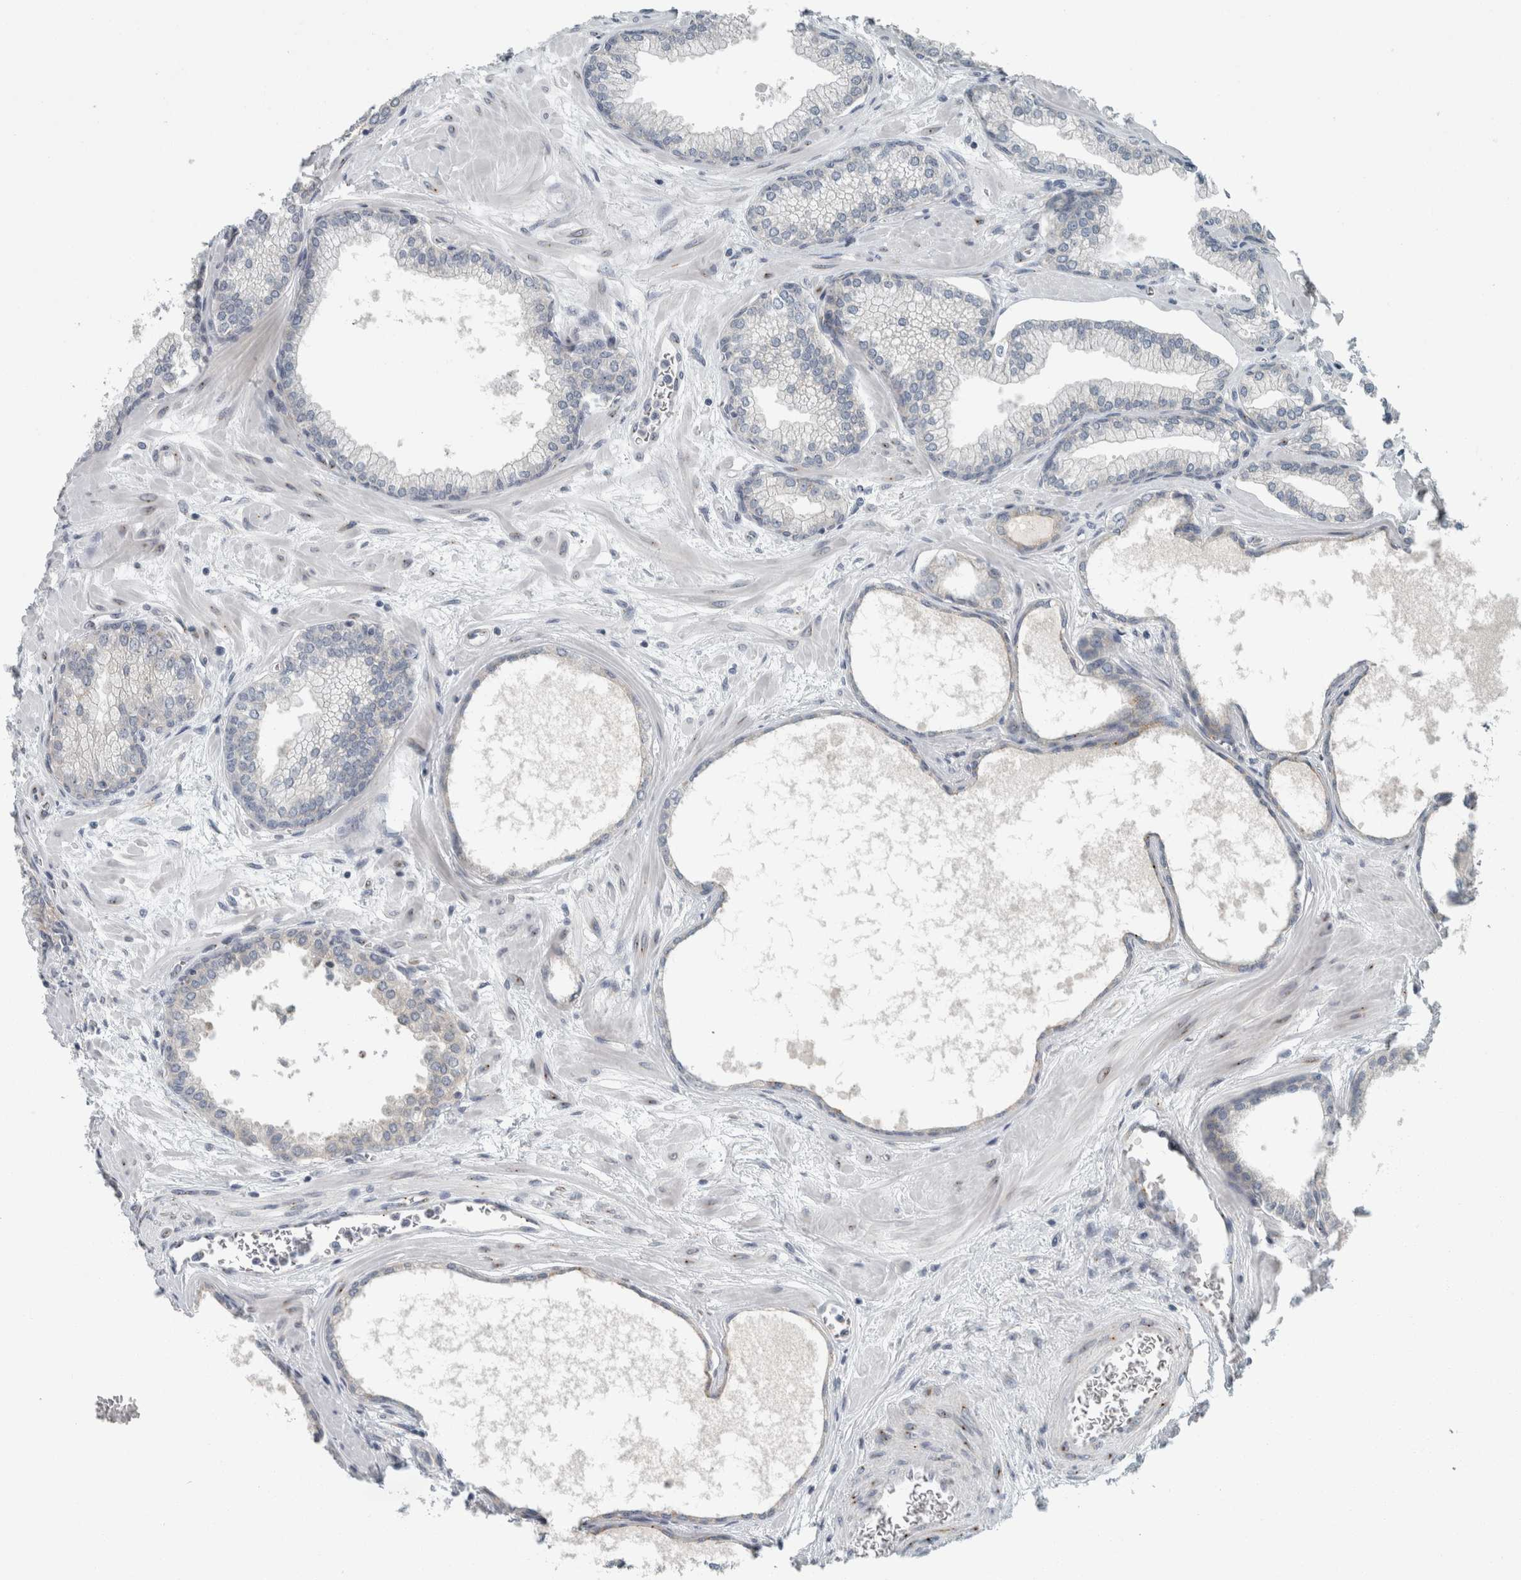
{"staining": {"intensity": "negative", "quantity": "none", "location": "none"}, "tissue": "prostate", "cell_type": "Glandular cells", "image_type": "normal", "snomed": [{"axis": "morphology", "description": "Normal tissue, NOS"}, {"axis": "morphology", "description": "Urothelial carcinoma, Low grade"}, {"axis": "topography", "description": "Urinary bladder"}, {"axis": "topography", "description": "Prostate"}], "caption": "DAB immunohistochemical staining of normal prostate demonstrates no significant positivity in glandular cells. Nuclei are stained in blue.", "gene": "KIF1C", "patient": {"sex": "male", "age": 60}}